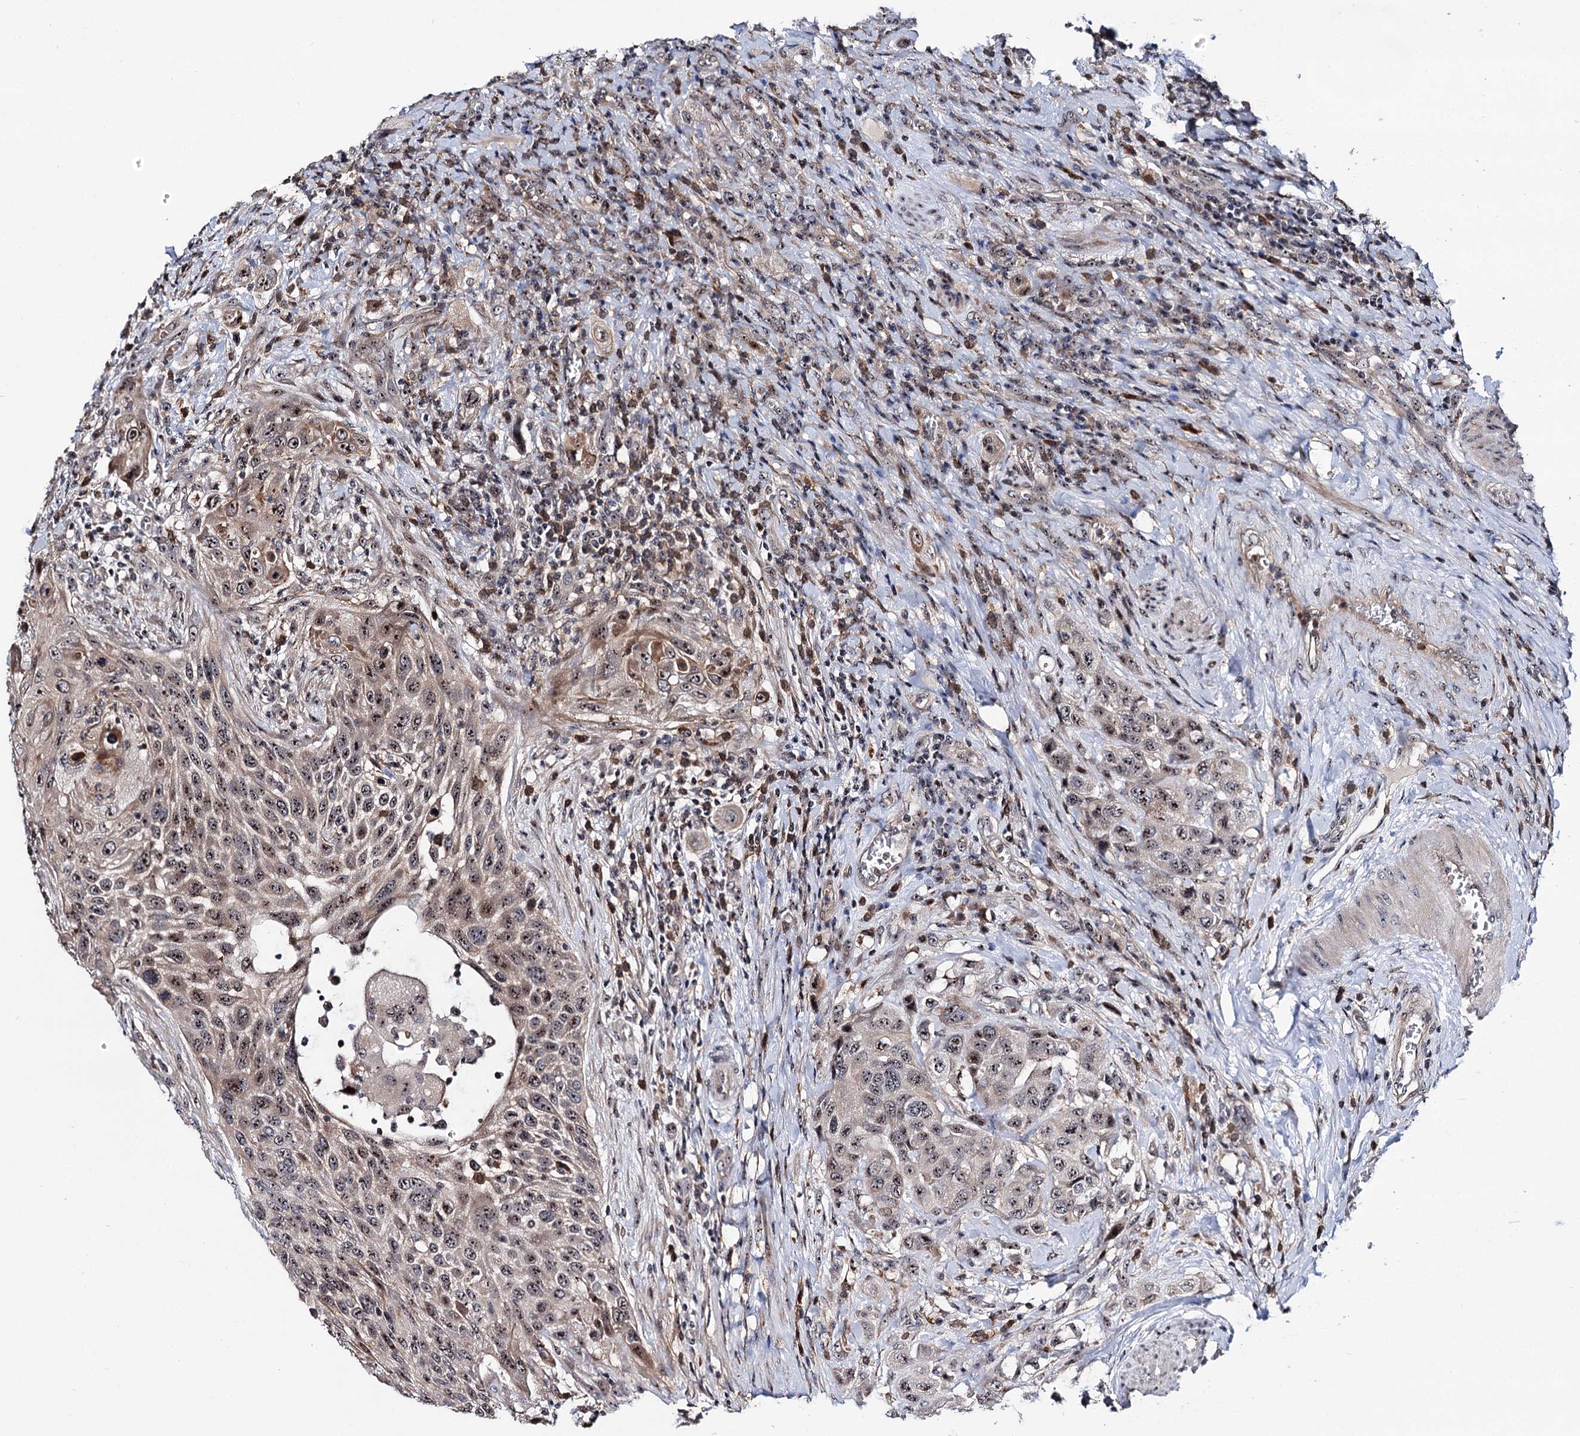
{"staining": {"intensity": "moderate", "quantity": ">75%", "location": "nuclear"}, "tissue": "urothelial cancer", "cell_type": "Tumor cells", "image_type": "cancer", "snomed": [{"axis": "morphology", "description": "Urothelial carcinoma, High grade"}, {"axis": "topography", "description": "Urinary bladder"}], "caption": "Immunohistochemical staining of human urothelial cancer demonstrates moderate nuclear protein expression in approximately >75% of tumor cells.", "gene": "SUPT20H", "patient": {"sex": "male", "age": 50}}